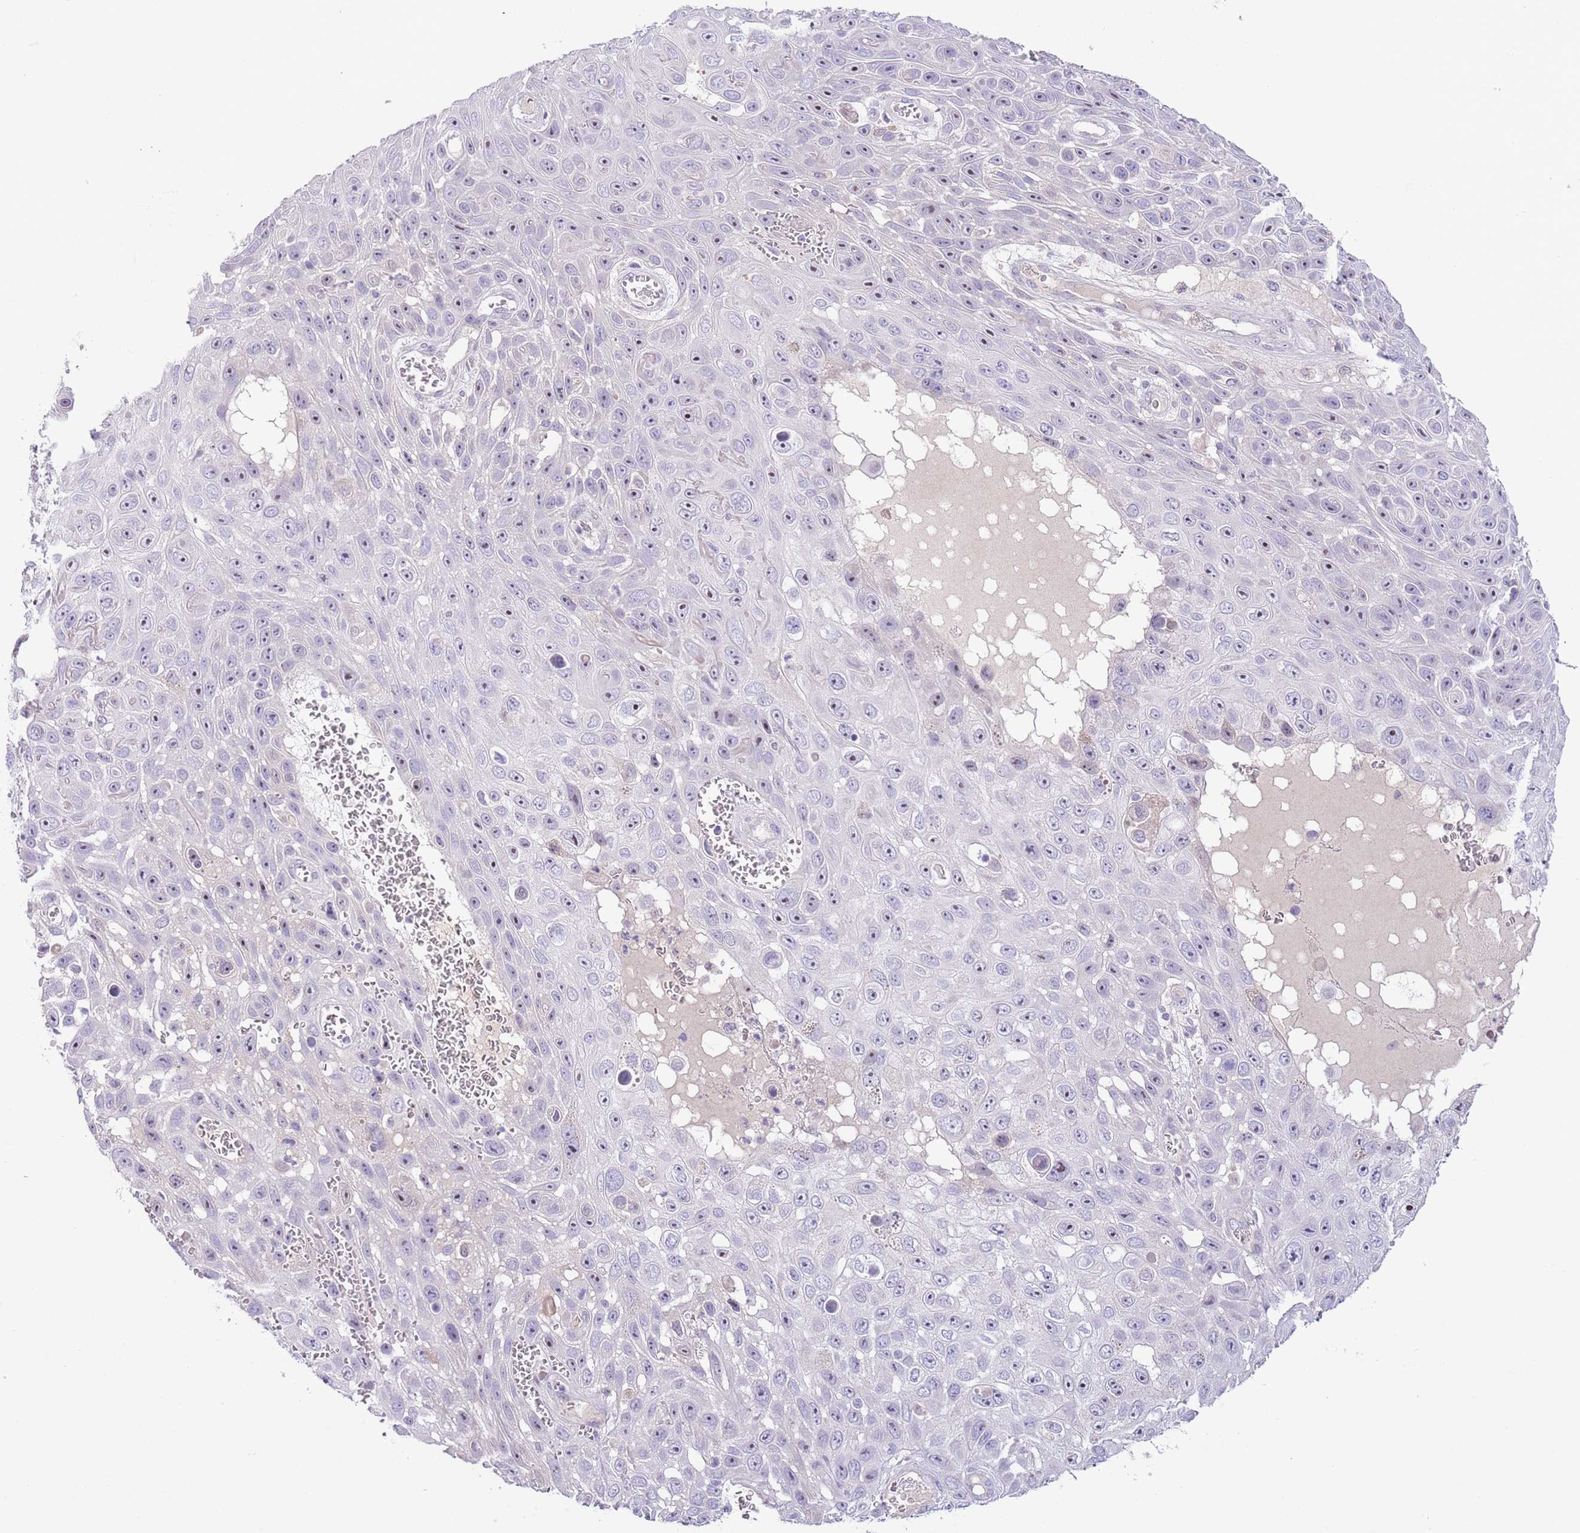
{"staining": {"intensity": "negative", "quantity": "none", "location": "none"}, "tissue": "skin cancer", "cell_type": "Tumor cells", "image_type": "cancer", "snomed": [{"axis": "morphology", "description": "Squamous cell carcinoma, NOS"}, {"axis": "topography", "description": "Skin"}], "caption": "This is an immunohistochemistry (IHC) micrograph of skin cancer (squamous cell carcinoma). There is no staining in tumor cells.", "gene": "AP1S2", "patient": {"sex": "male", "age": 82}}